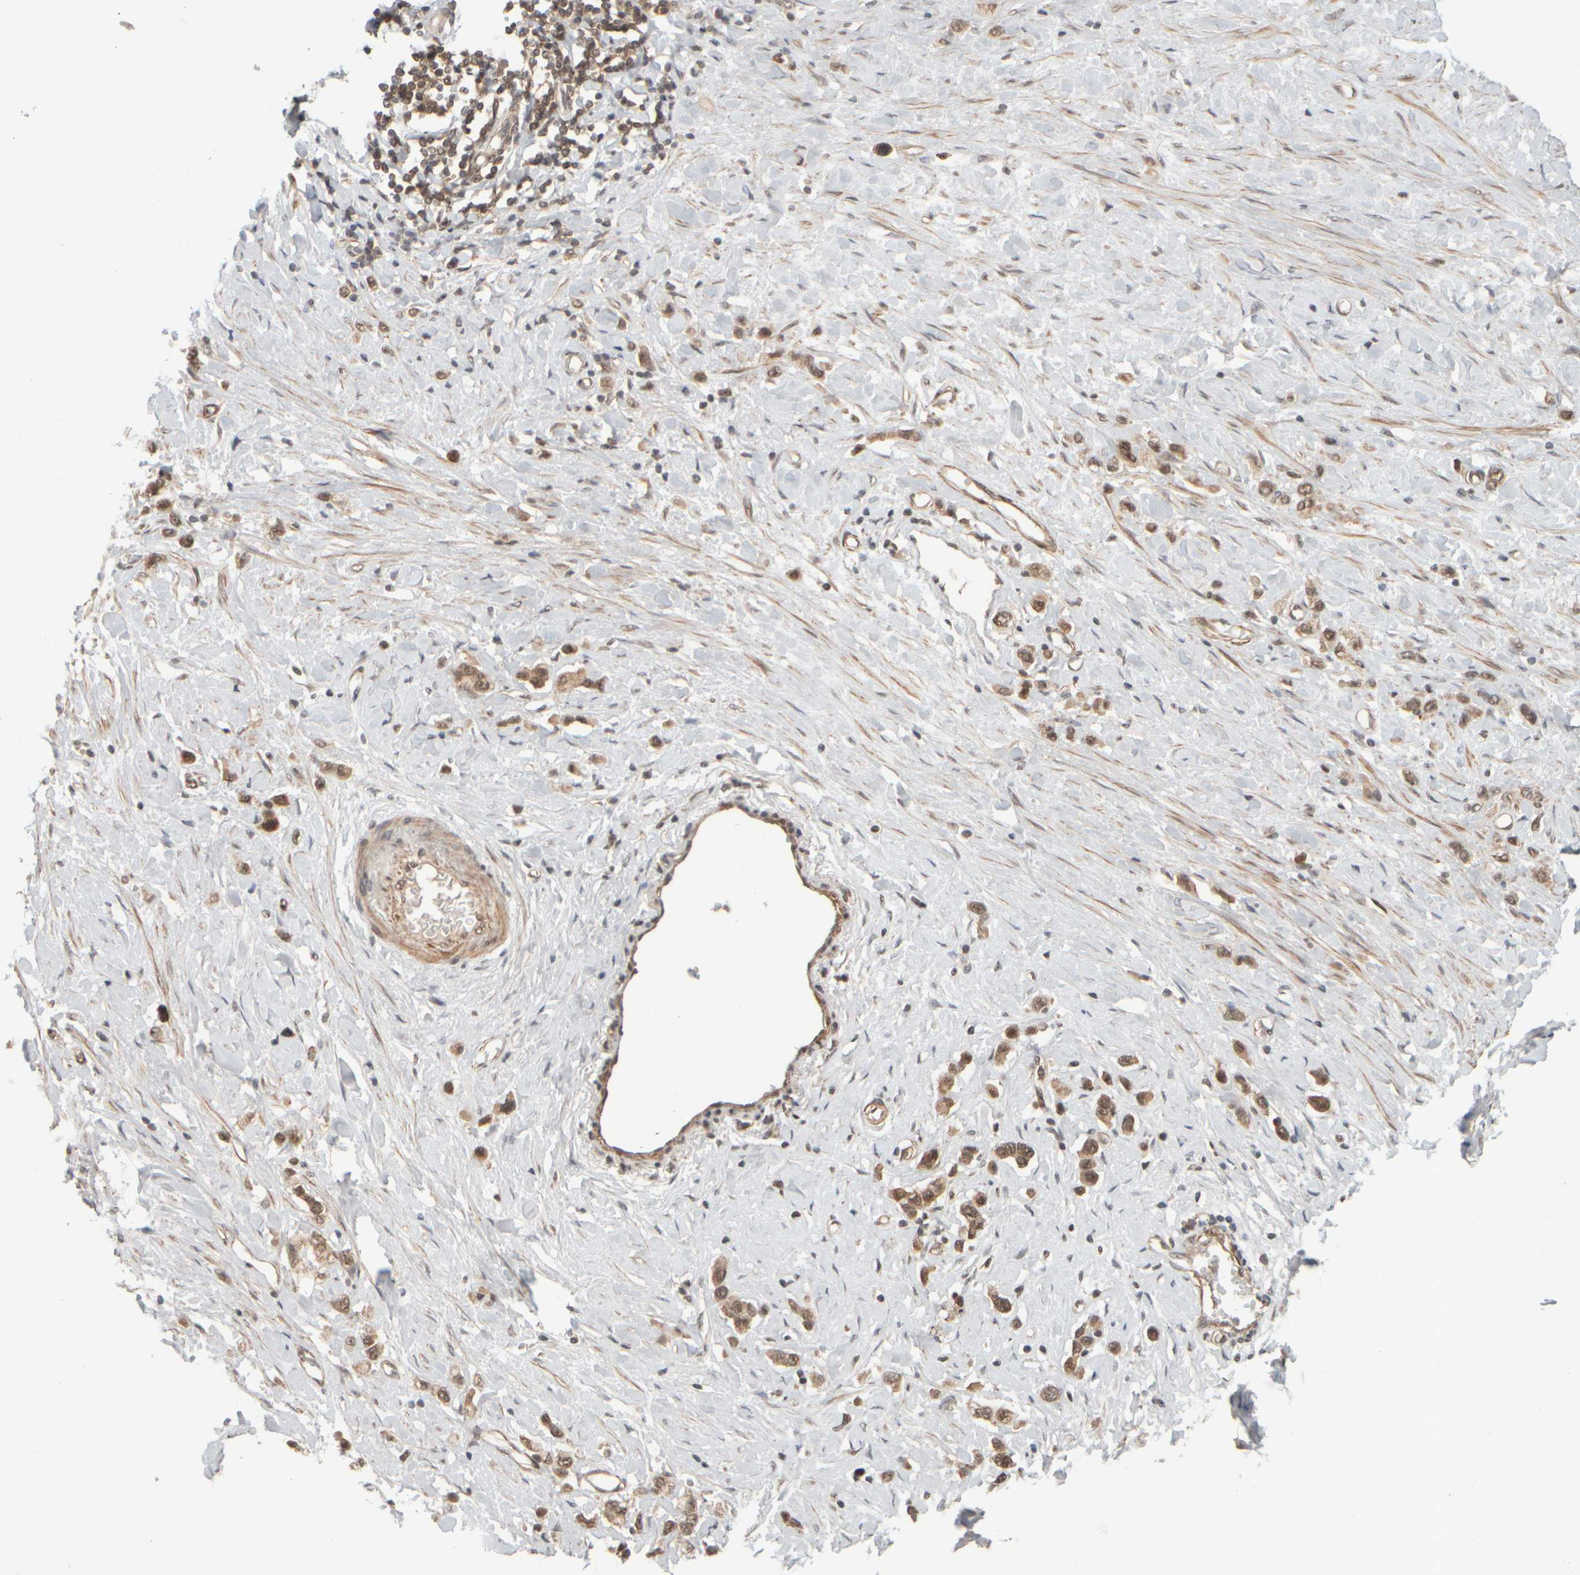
{"staining": {"intensity": "moderate", "quantity": ">75%", "location": "cytoplasmic/membranous"}, "tissue": "stomach cancer", "cell_type": "Tumor cells", "image_type": "cancer", "snomed": [{"axis": "morphology", "description": "Adenocarcinoma, NOS"}, {"axis": "topography", "description": "Stomach"}], "caption": "Immunohistochemistry image of adenocarcinoma (stomach) stained for a protein (brown), which demonstrates medium levels of moderate cytoplasmic/membranous positivity in about >75% of tumor cells.", "gene": "SYNRG", "patient": {"sex": "female", "age": 65}}